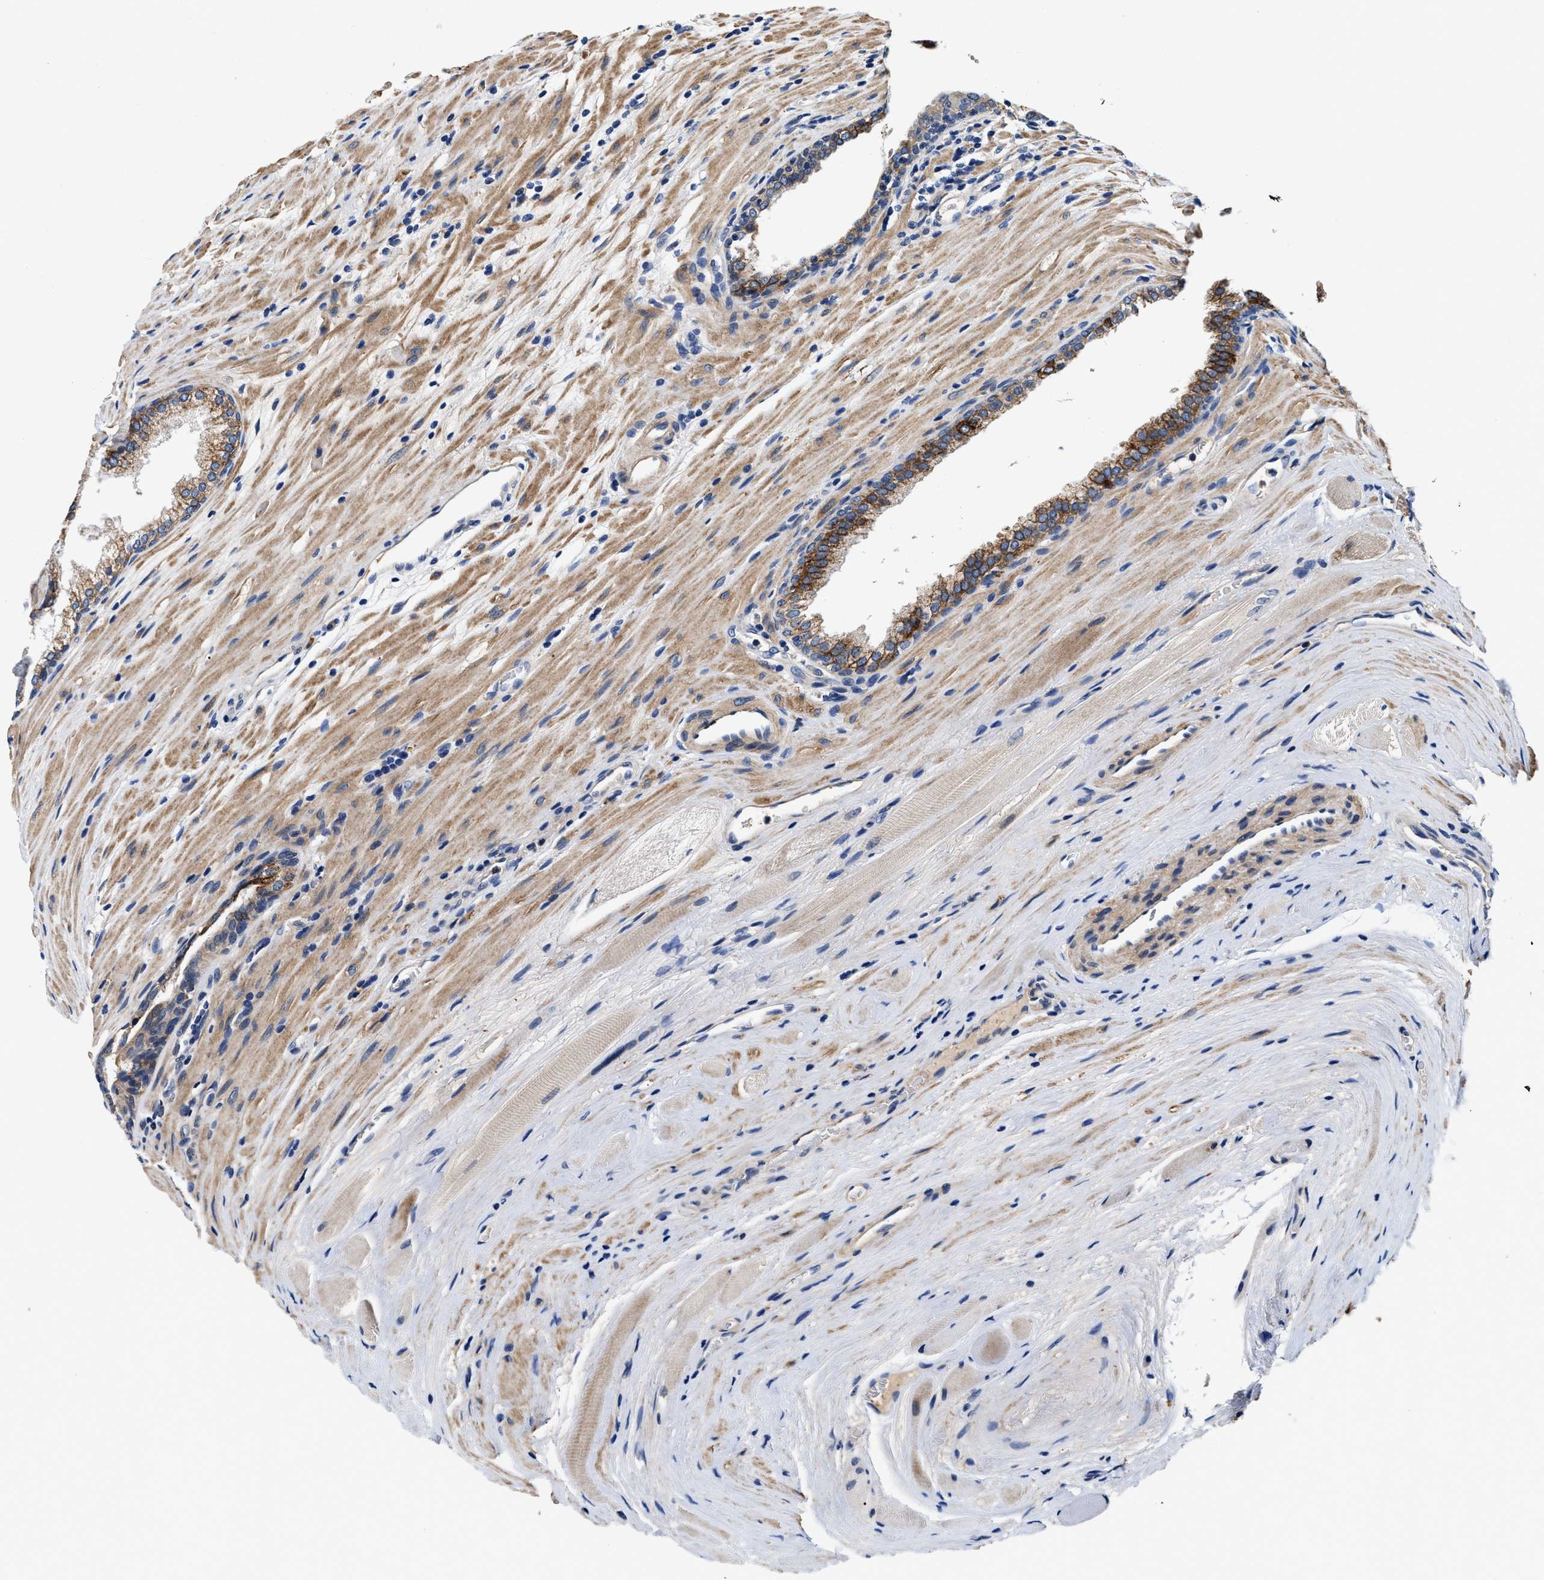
{"staining": {"intensity": "moderate", "quantity": ">75%", "location": "cytoplasmic/membranous"}, "tissue": "prostate cancer", "cell_type": "Tumor cells", "image_type": "cancer", "snomed": [{"axis": "morphology", "description": "Adenocarcinoma, Low grade"}, {"axis": "topography", "description": "Prostate"}], "caption": "Protein analysis of prostate cancer tissue exhibits moderate cytoplasmic/membranous positivity in approximately >75% of tumor cells.", "gene": "SLC12A2", "patient": {"sex": "male", "age": 70}}